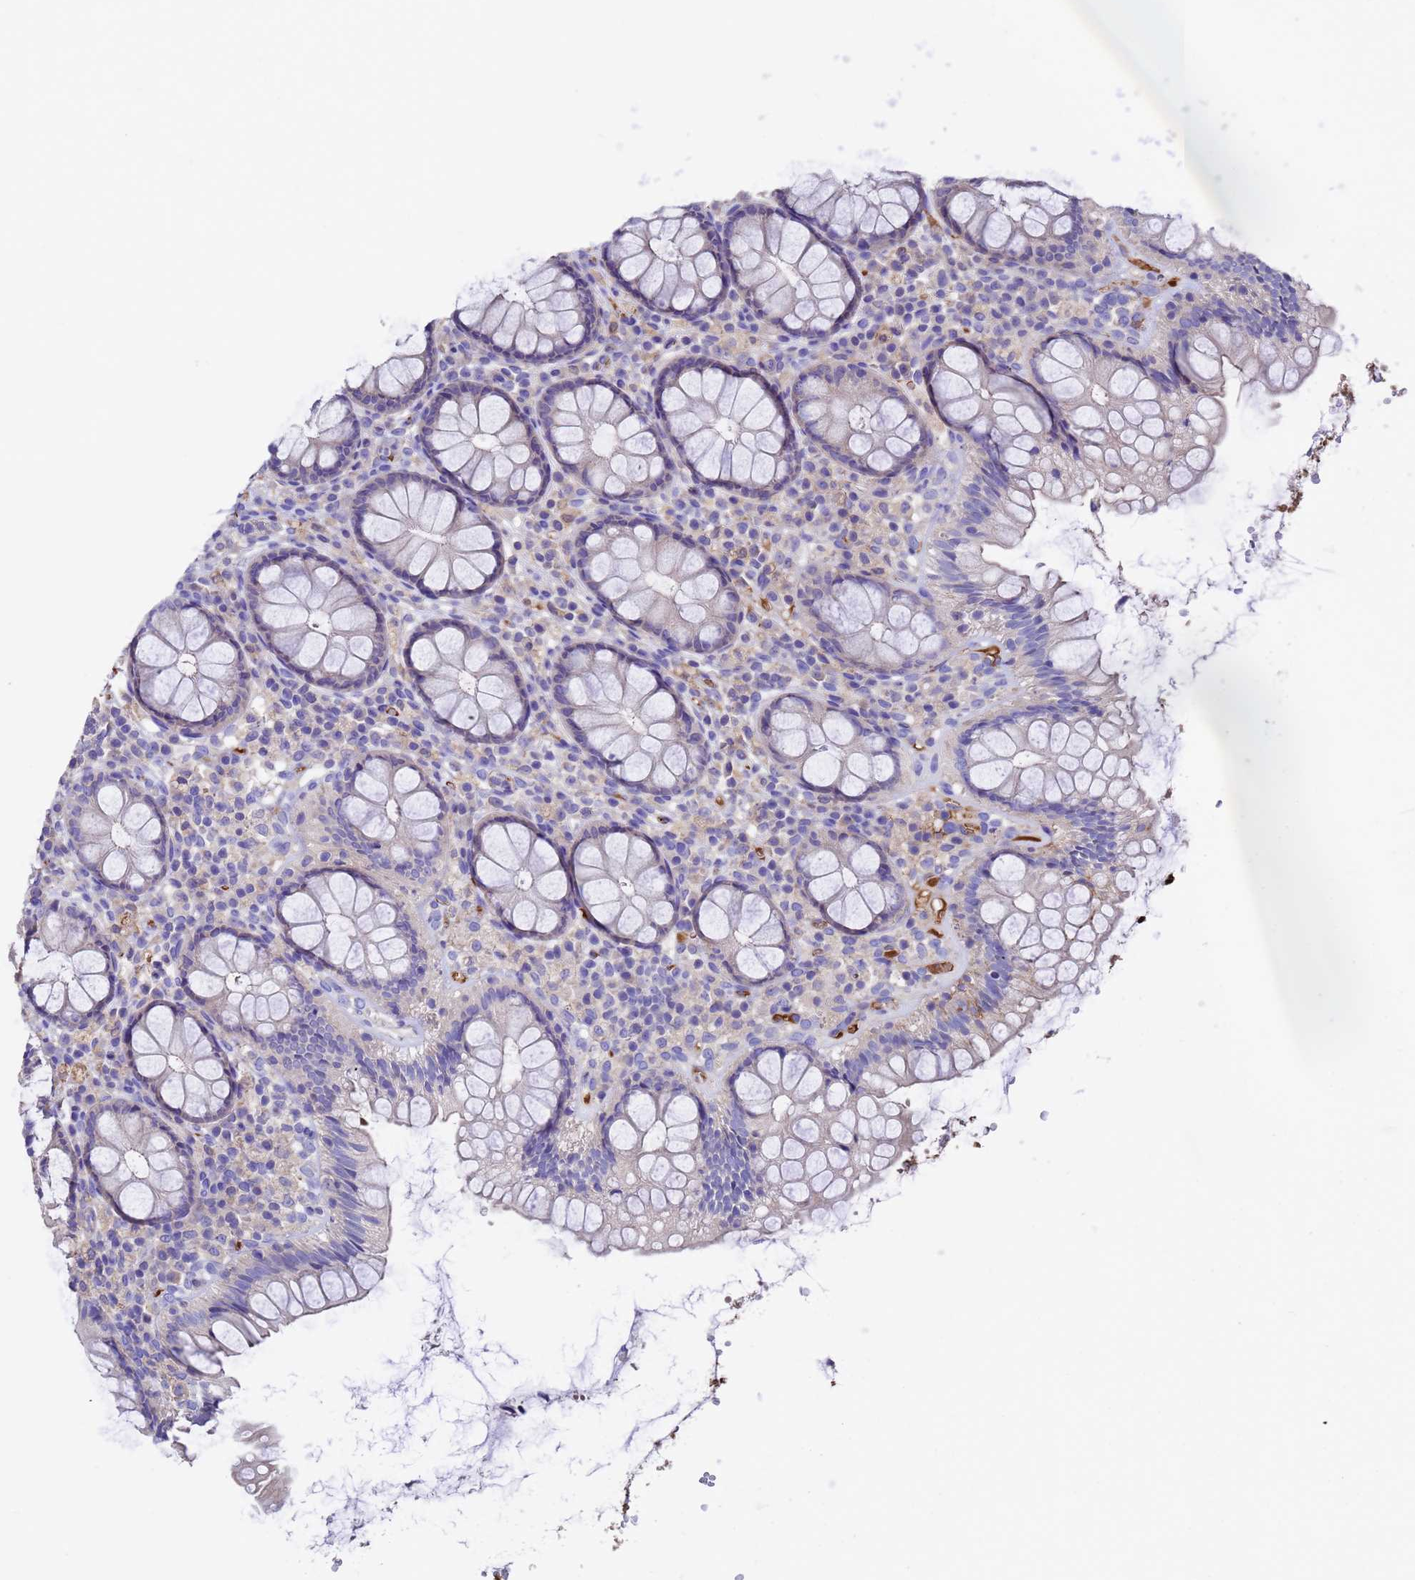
{"staining": {"intensity": "negative", "quantity": "none", "location": "none"}, "tissue": "rectum", "cell_type": "Glandular cells", "image_type": "normal", "snomed": [{"axis": "morphology", "description": "Normal tissue, NOS"}, {"axis": "topography", "description": "Rectum"}], "caption": "This photomicrograph is of unremarkable rectum stained with immunohistochemistry to label a protein in brown with the nuclei are counter-stained blue. There is no staining in glandular cells.", "gene": "ELP6", "patient": {"sex": "male", "age": 83}}